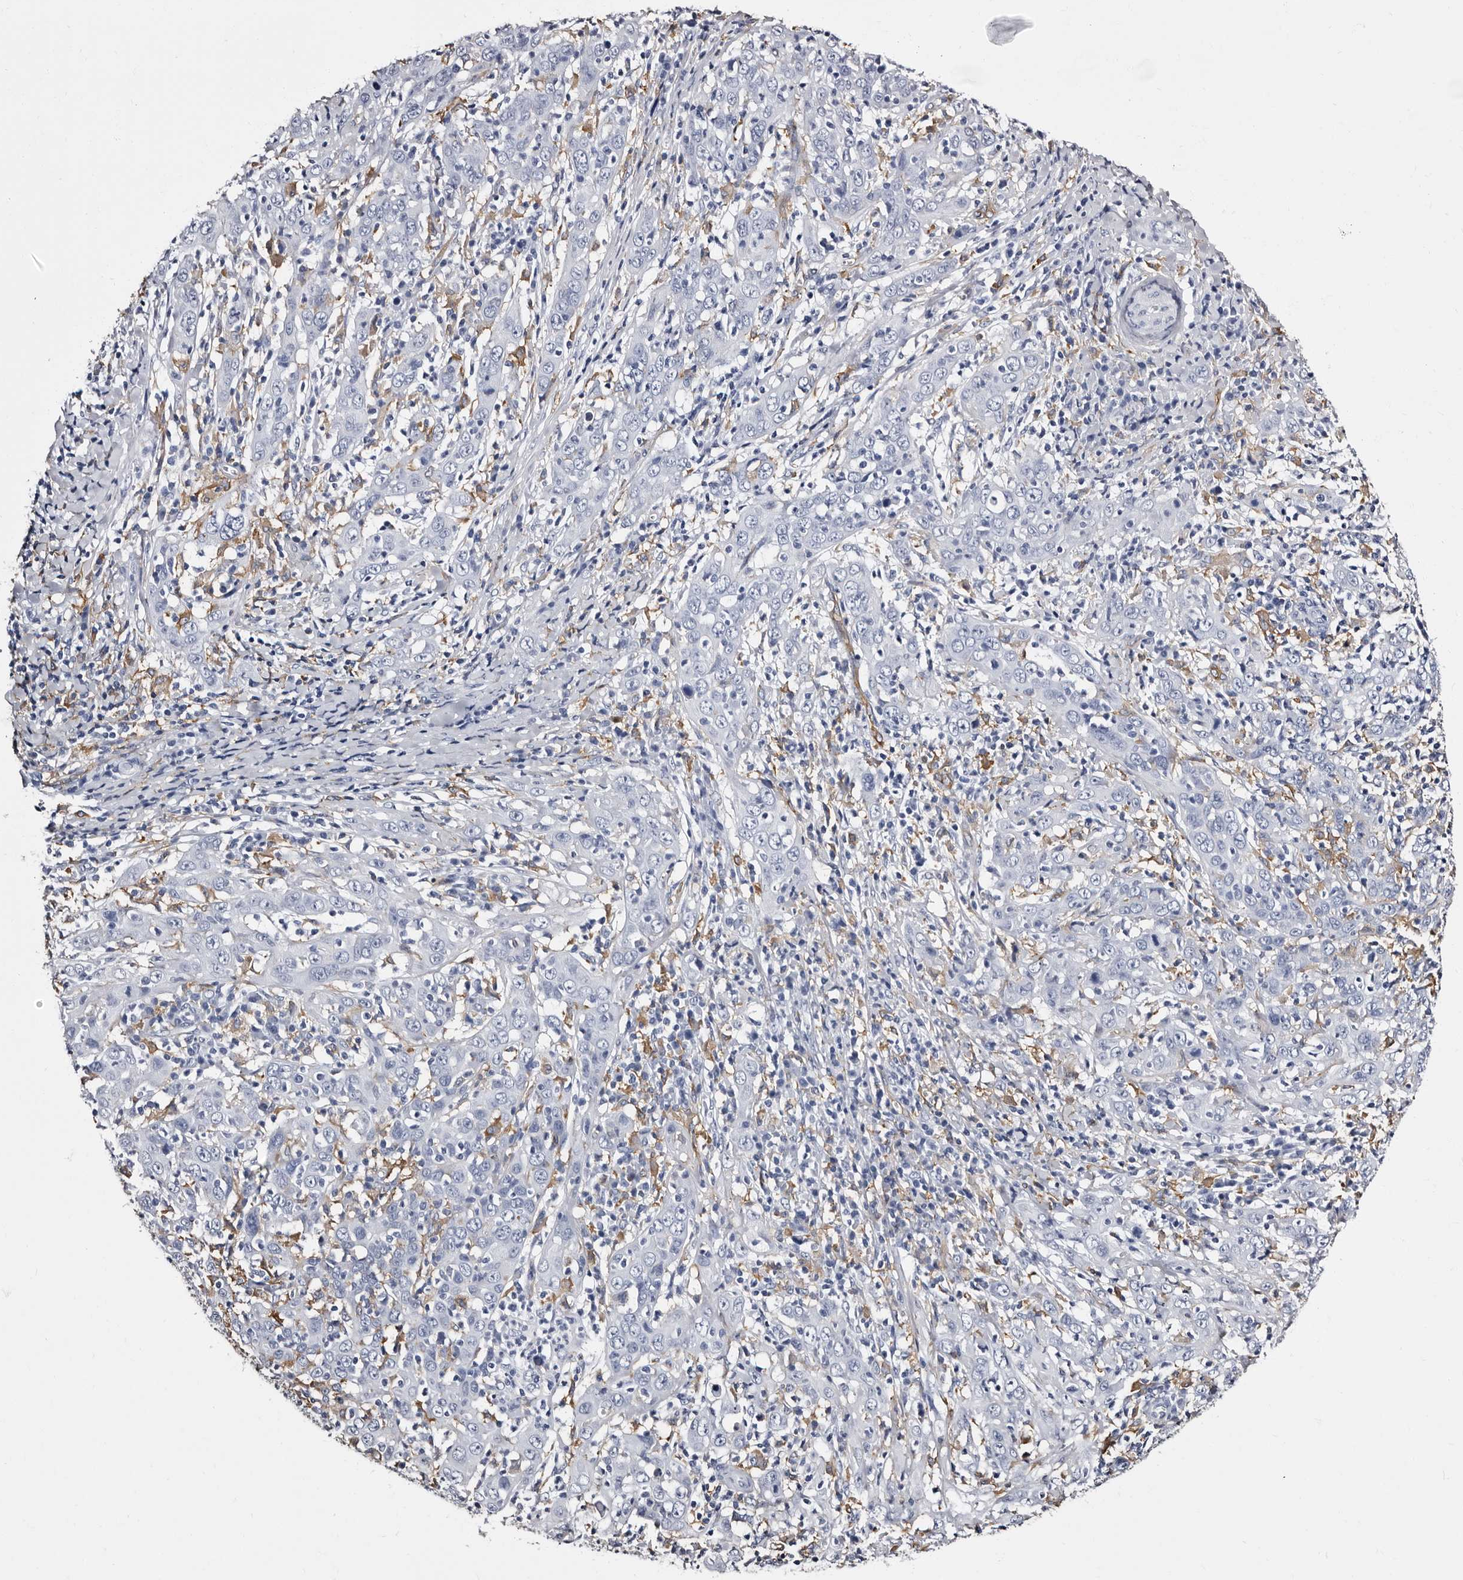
{"staining": {"intensity": "negative", "quantity": "none", "location": "none"}, "tissue": "cervical cancer", "cell_type": "Tumor cells", "image_type": "cancer", "snomed": [{"axis": "morphology", "description": "Squamous cell carcinoma, NOS"}, {"axis": "topography", "description": "Cervix"}], "caption": "Immunohistochemistry micrograph of neoplastic tissue: human cervical squamous cell carcinoma stained with DAB (3,3'-diaminobenzidine) displays no significant protein expression in tumor cells. (DAB immunohistochemistry (IHC), high magnification).", "gene": "EPB41L3", "patient": {"sex": "female", "age": 46}}